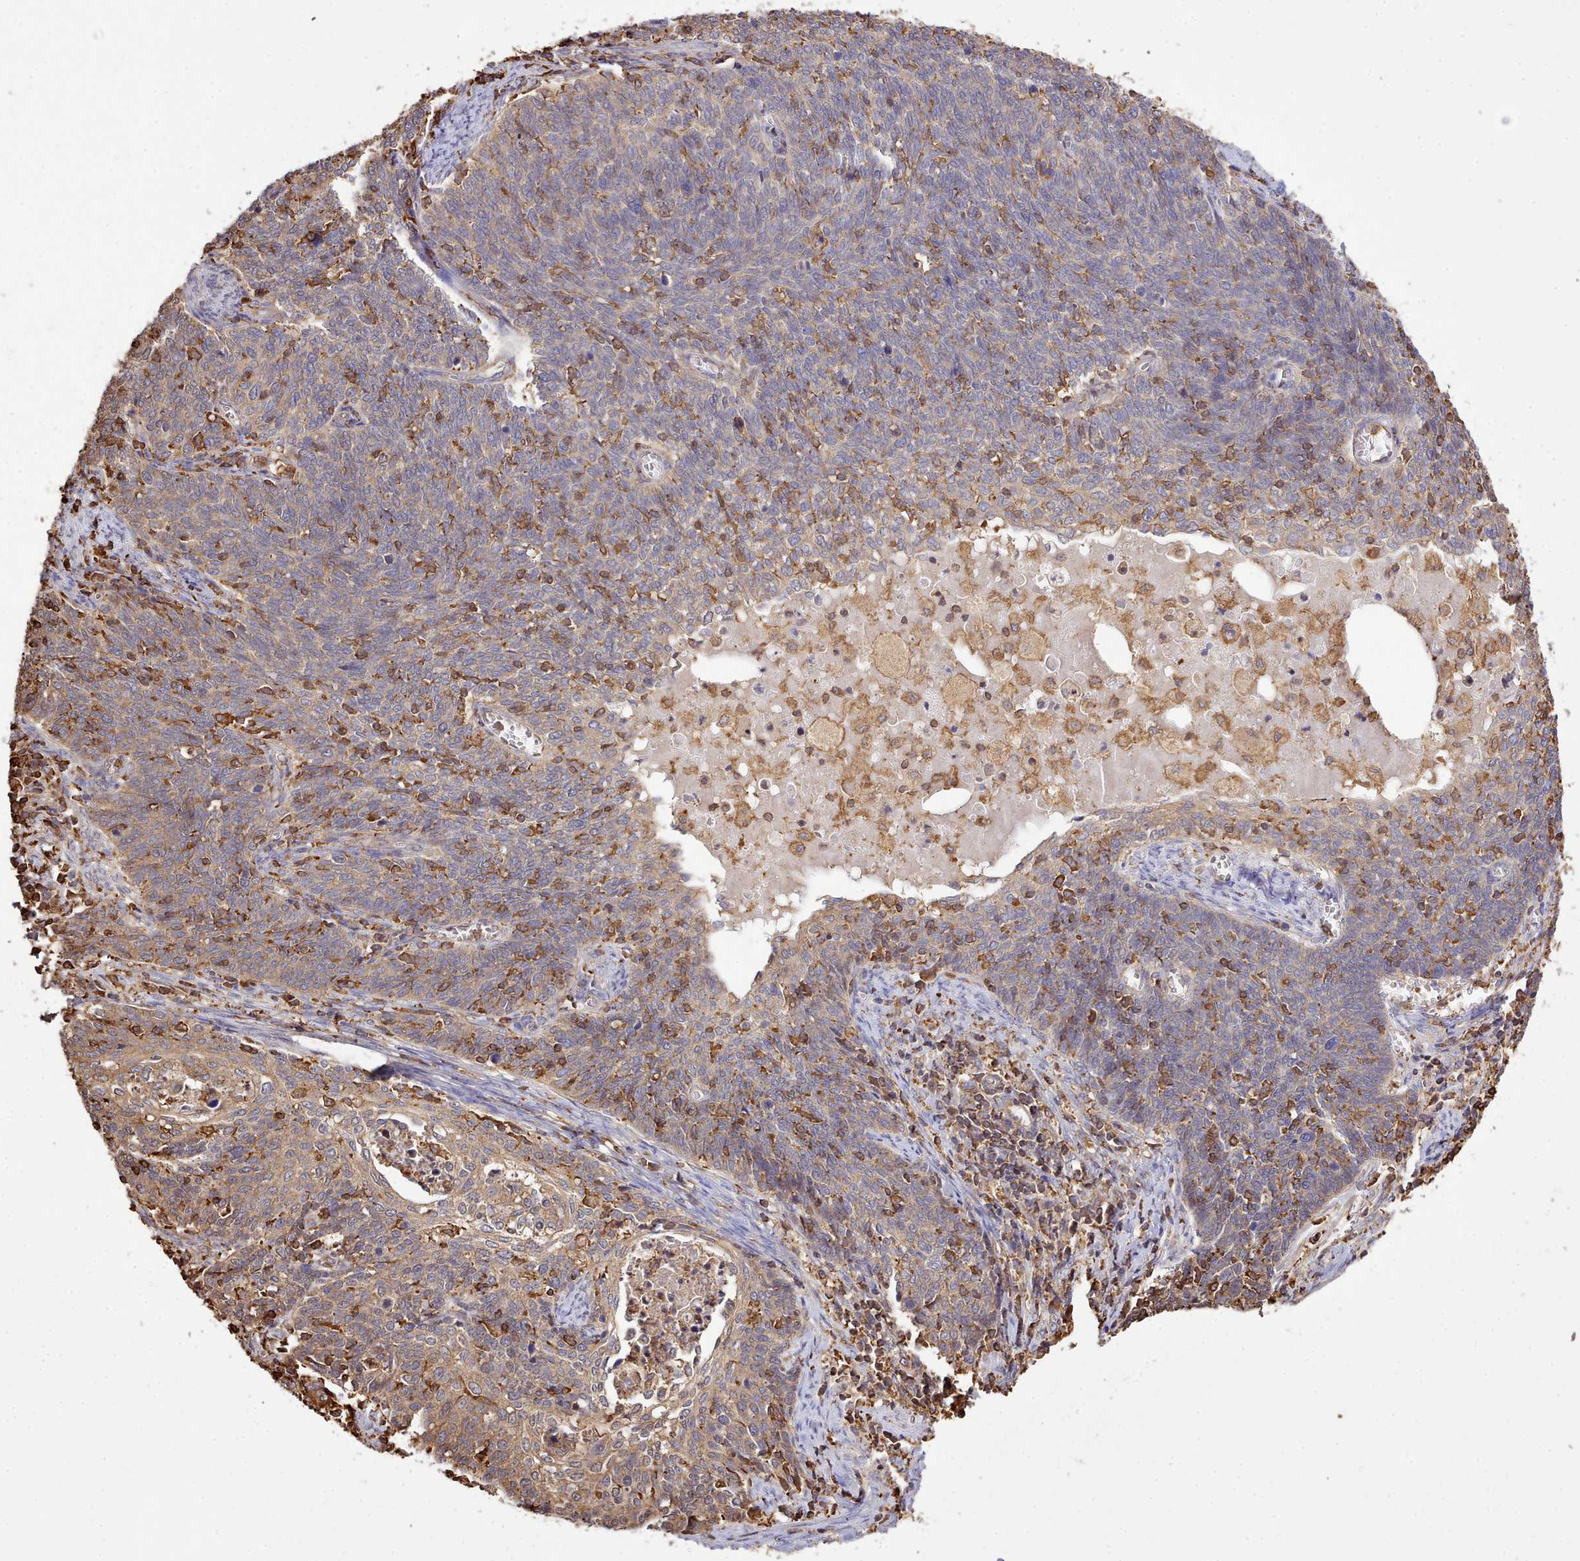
{"staining": {"intensity": "weak", "quantity": "25%-75%", "location": "cytoplasmic/membranous"}, "tissue": "cervical cancer", "cell_type": "Tumor cells", "image_type": "cancer", "snomed": [{"axis": "morphology", "description": "Squamous cell carcinoma, NOS"}, {"axis": "topography", "description": "Cervix"}], "caption": "A micrograph of human cervical cancer (squamous cell carcinoma) stained for a protein reveals weak cytoplasmic/membranous brown staining in tumor cells.", "gene": "CAPZA1", "patient": {"sex": "female", "age": 39}}